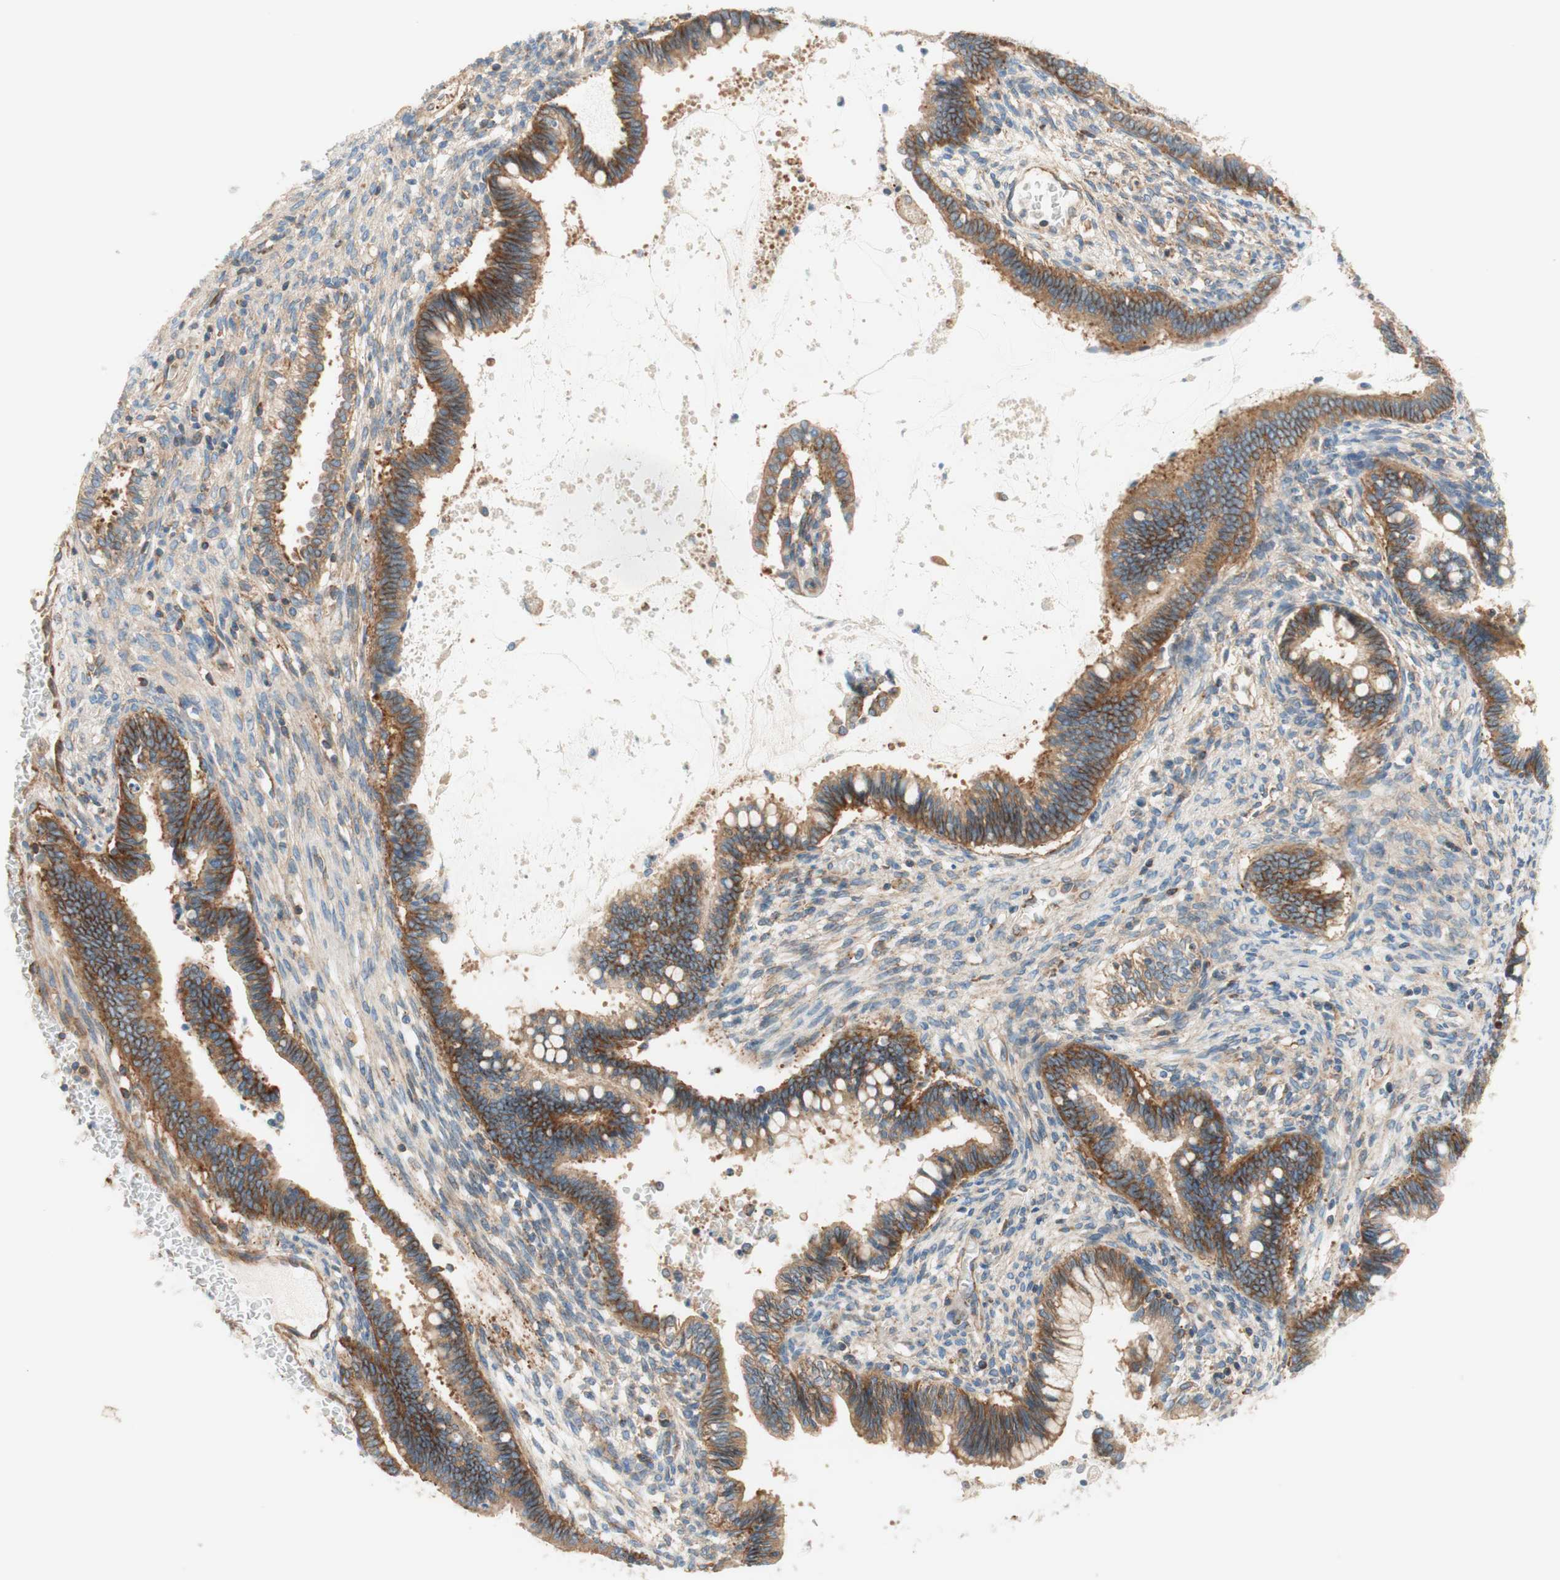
{"staining": {"intensity": "strong", "quantity": ">75%", "location": "cytoplasmic/membranous"}, "tissue": "cervical cancer", "cell_type": "Tumor cells", "image_type": "cancer", "snomed": [{"axis": "morphology", "description": "Adenocarcinoma, NOS"}, {"axis": "topography", "description": "Cervix"}], "caption": "Immunohistochemistry (IHC) histopathology image of neoplastic tissue: cervical cancer stained using immunohistochemistry exhibits high levels of strong protein expression localized specifically in the cytoplasmic/membranous of tumor cells, appearing as a cytoplasmic/membranous brown color.", "gene": "VPS26A", "patient": {"sex": "female", "age": 44}}